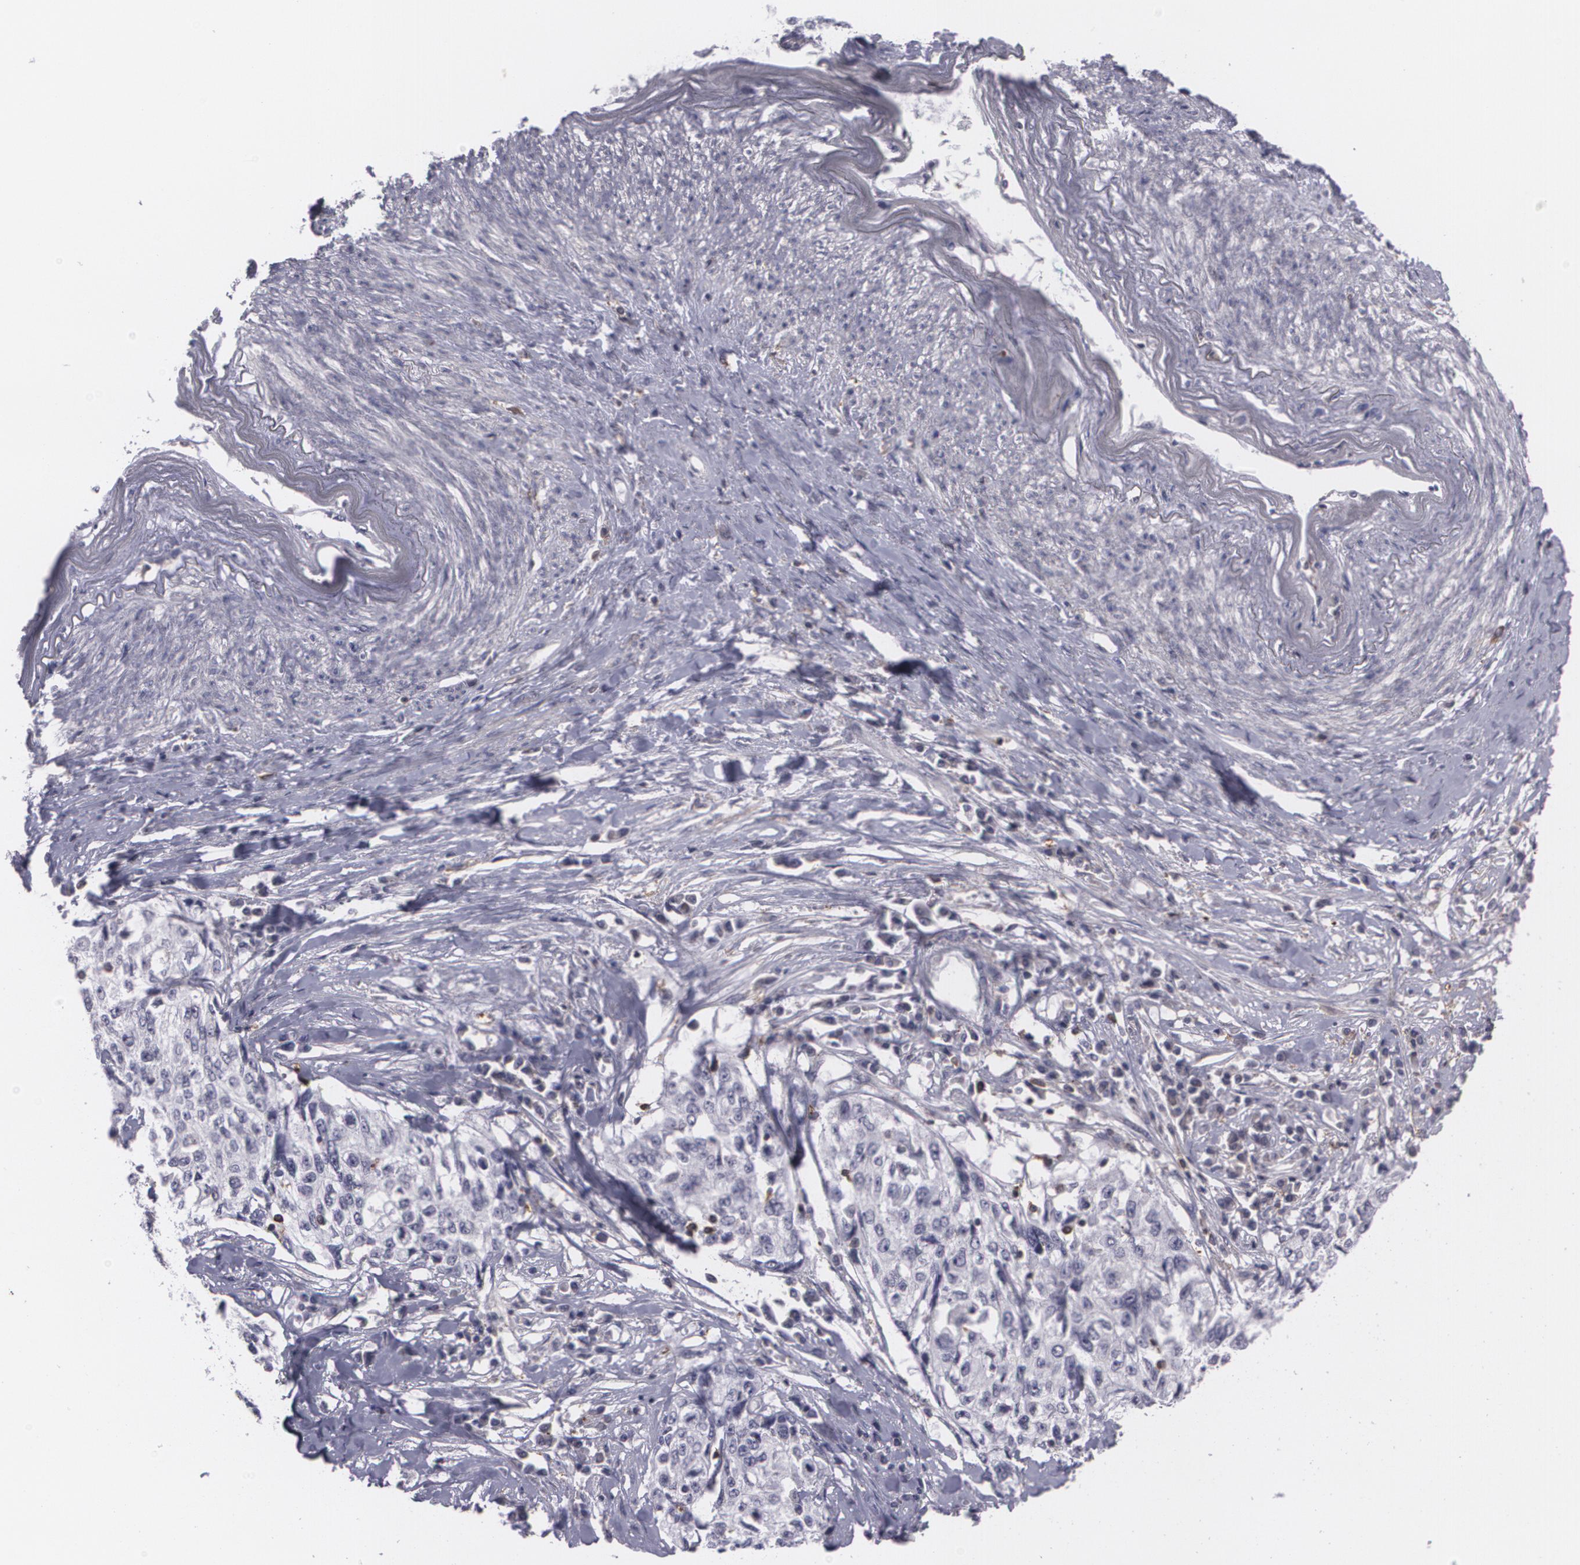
{"staining": {"intensity": "negative", "quantity": "none", "location": "none"}, "tissue": "cervical cancer", "cell_type": "Tumor cells", "image_type": "cancer", "snomed": [{"axis": "morphology", "description": "Squamous cell carcinoma, NOS"}, {"axis": "topography", "description": "Cervix"}], "caption": "DAB immunohistochemical staining of human squamous cell carcinoma (cervical) exhibits no significant positivity in tumor cells.", "gene": "BIN1", "patient": {"sex": "female", "age": 57}}